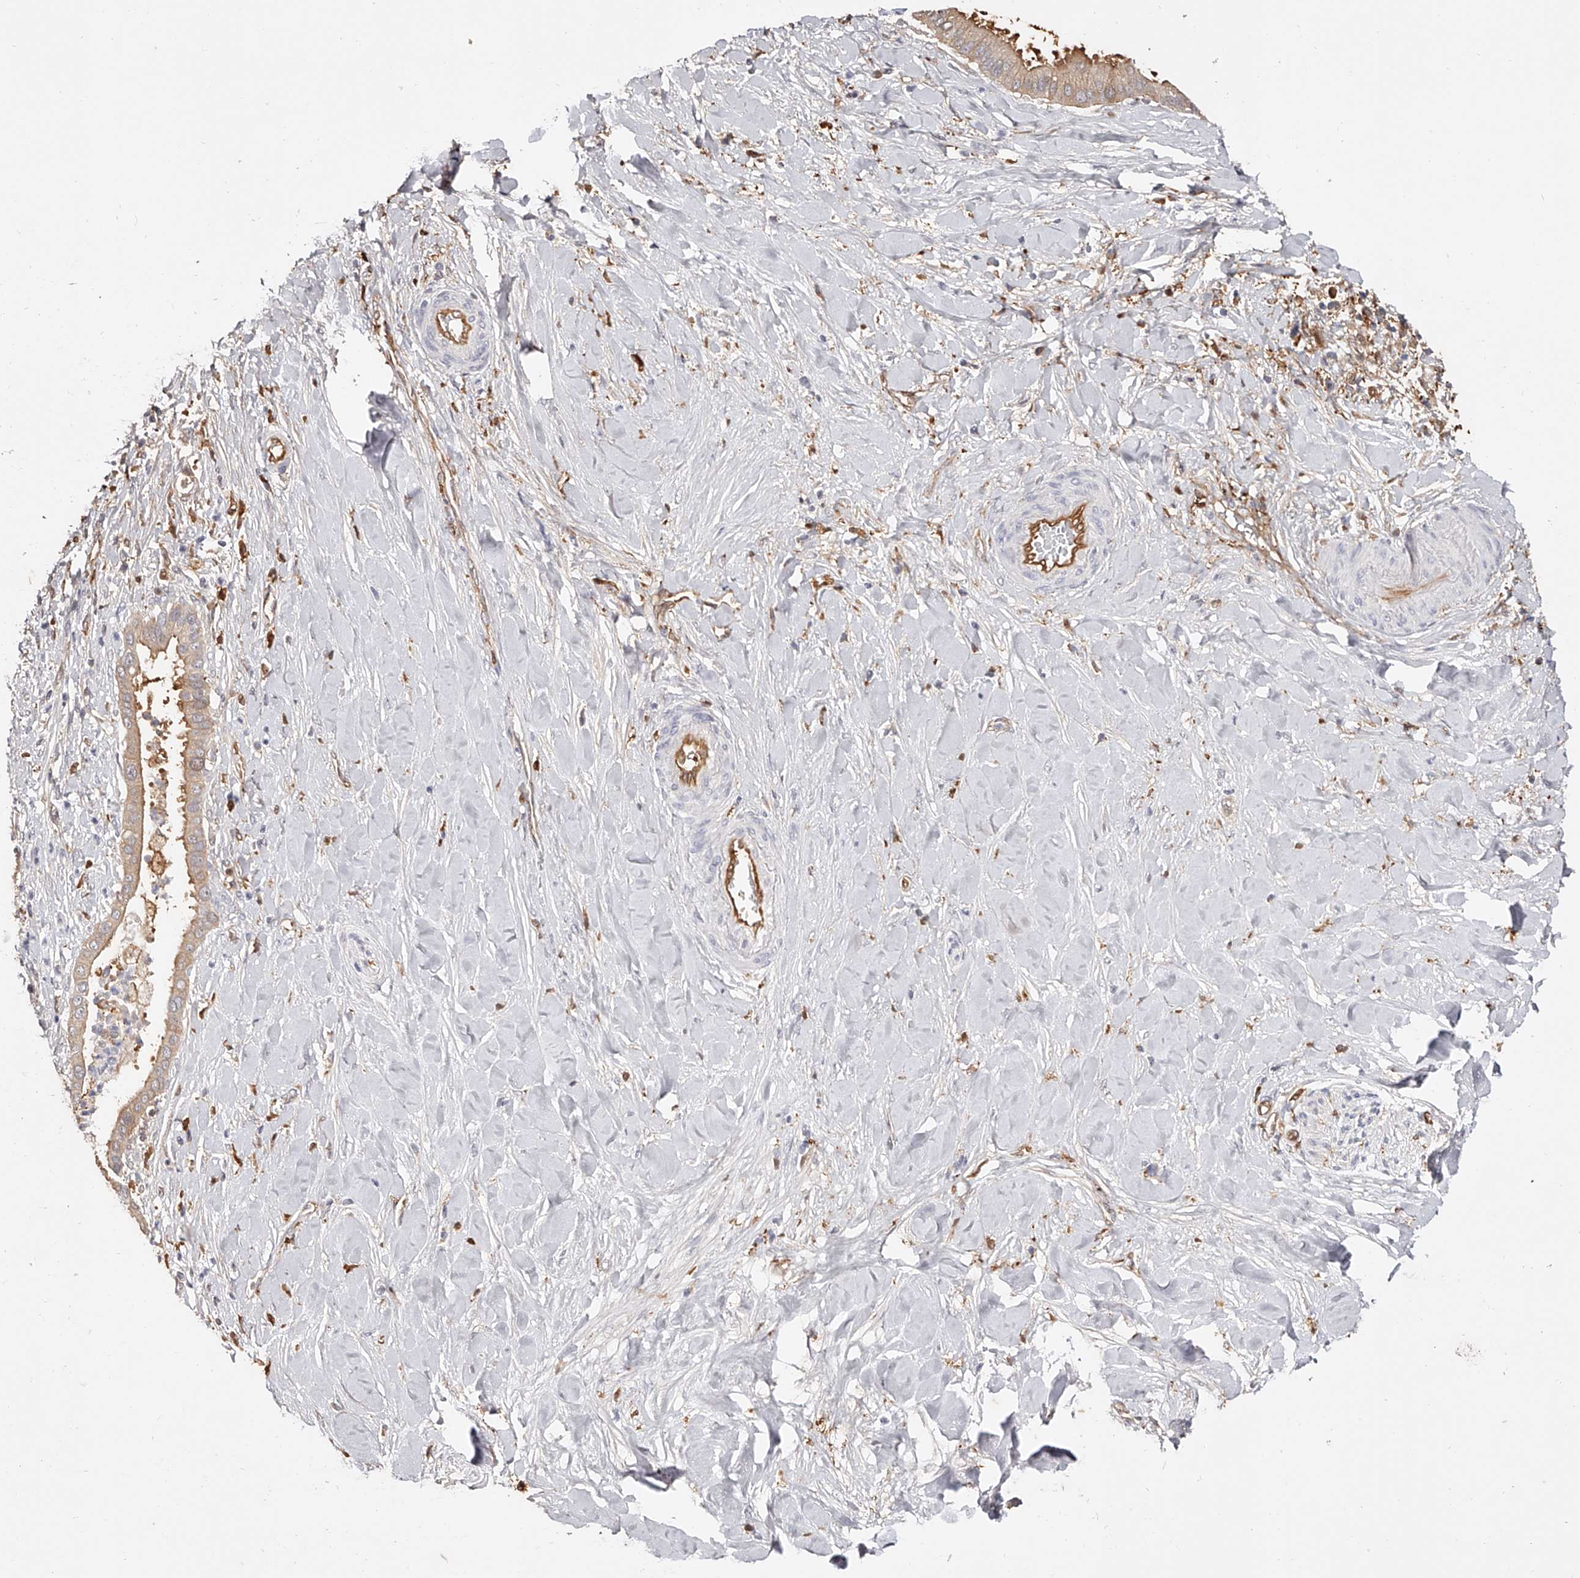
{"staining": {"intensity": "weak", "quantity": ">75%", "location": "cytoplasmic/membranous"}, "tissue": "liver cancer", "cell_type": "Tumor cells", "image_type": "cancer", "snomed": [{"axis": "morphology", "description": "Cholangiocarcinoma"}, {"axis": "topography", "description": "Liver"}], "caption": "Immunohistochemical staining of human liver cancer (cholangiocarcinoma) exhibits low levels of weak cytoplasmic/membranous protein staining in about >75% of tumor cells. (Stains: DAB in brown, nuclei in blue, Microscopy: brightfield microscopy at high magnification).", "gene": "LAP3", "patient": {"sex": "female", "age": 54}}